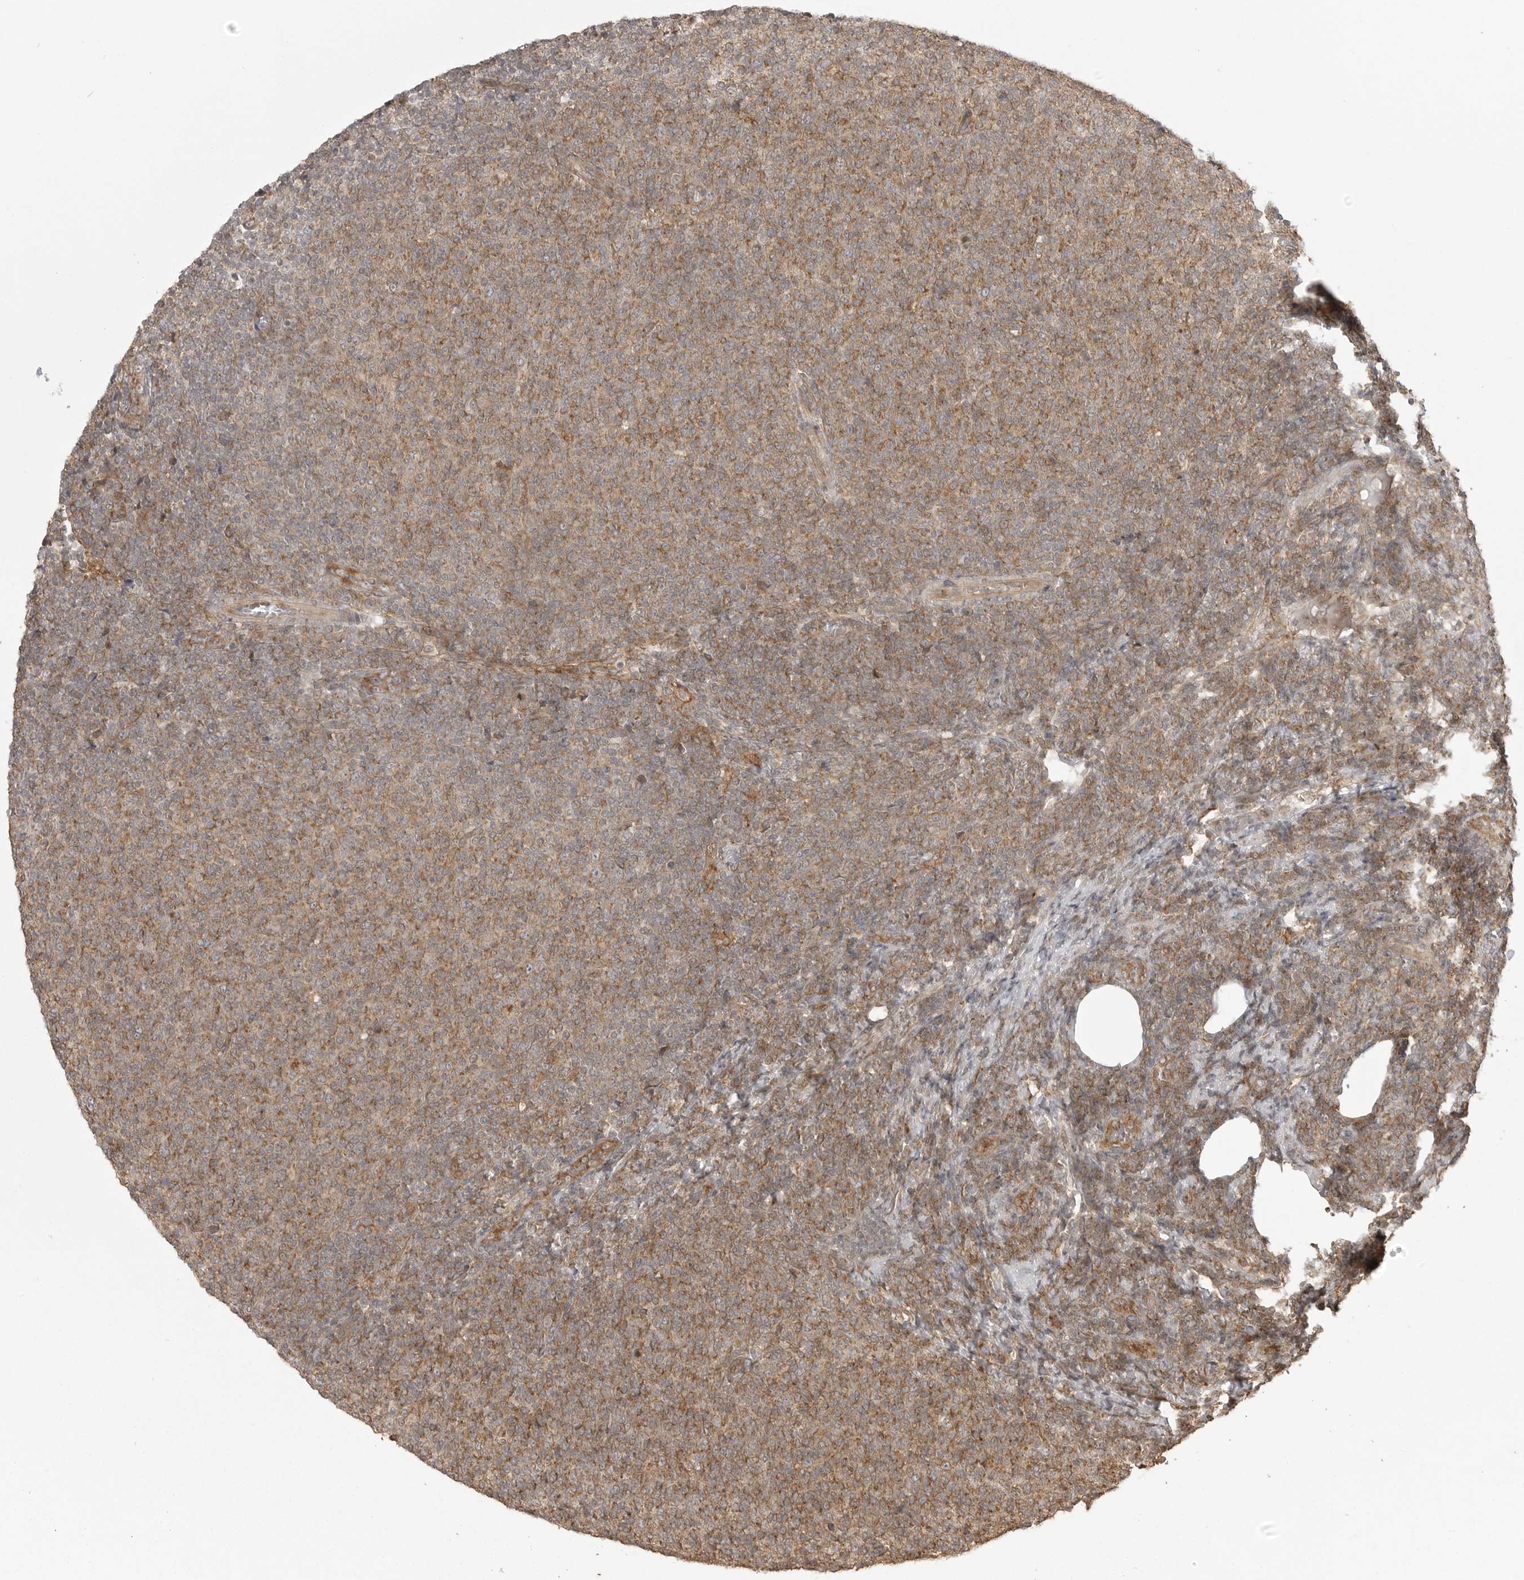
{"staining": {"intensity": "moderate", "quantity": ">75%", "location": "cytoplasmic/membranous"}, "tissue": "lymphoma", "cell_type": "Tumor cells", "image_type": "cancer", "snomed": [{"axis": "morphology", "description": "Malignant lymphoma, non-Hodgkin's type, Low grade"}, {"axis": "topography", "description": "Lymph node"}], "caption": "Lymphoma stained for a protein exhibits moderate cytoplasmic/membranous positivity in tumor cells. (DAB IHC with brightfield microscopy, high magnification).", "gene": "FAT3", "patient": {"sex": "male", "age": 66}}